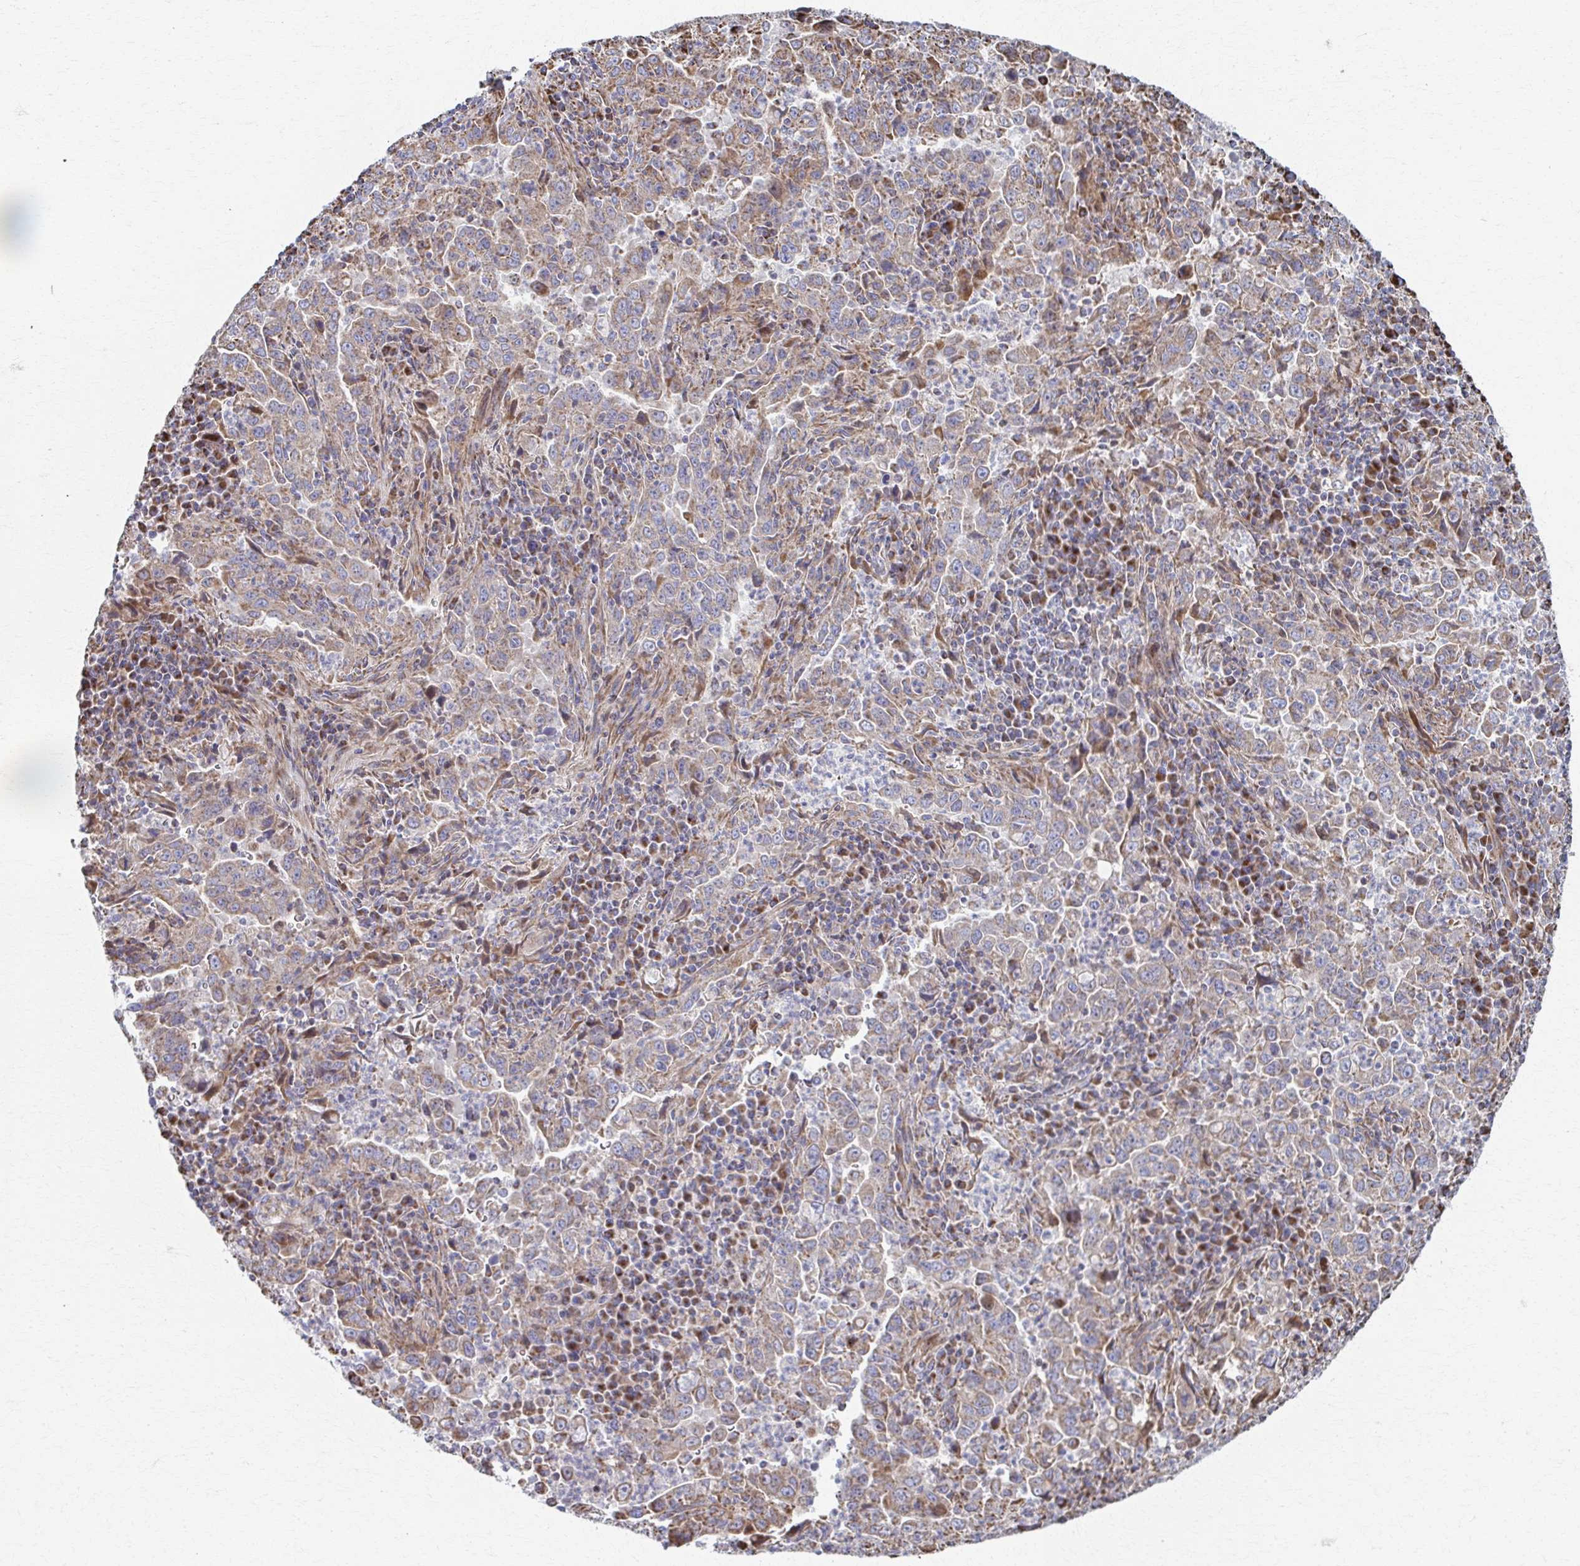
{"staining": {"intensity": "moderate", "quantity": "25%-75%", "location": "cytoplasmic/membranous"}, "tissue": "lung cancer", "cell_type": "Tumor cells", "image_type": "cancer", "snomed": [{"axis": "morphology", "description": "Adenocarcinoma, NOS"}, {"axis": "topography", "description": "Lung"}], "caption": "Approximately 25%-75% of tumor cells in adenocarcinoma (lung) reveal moderate cytoplasmic/membranous protein staining as visualized by brown immunohistochemical staining.", "gene": "SAT1", "patient": {"sex": "male", "age": 67}}